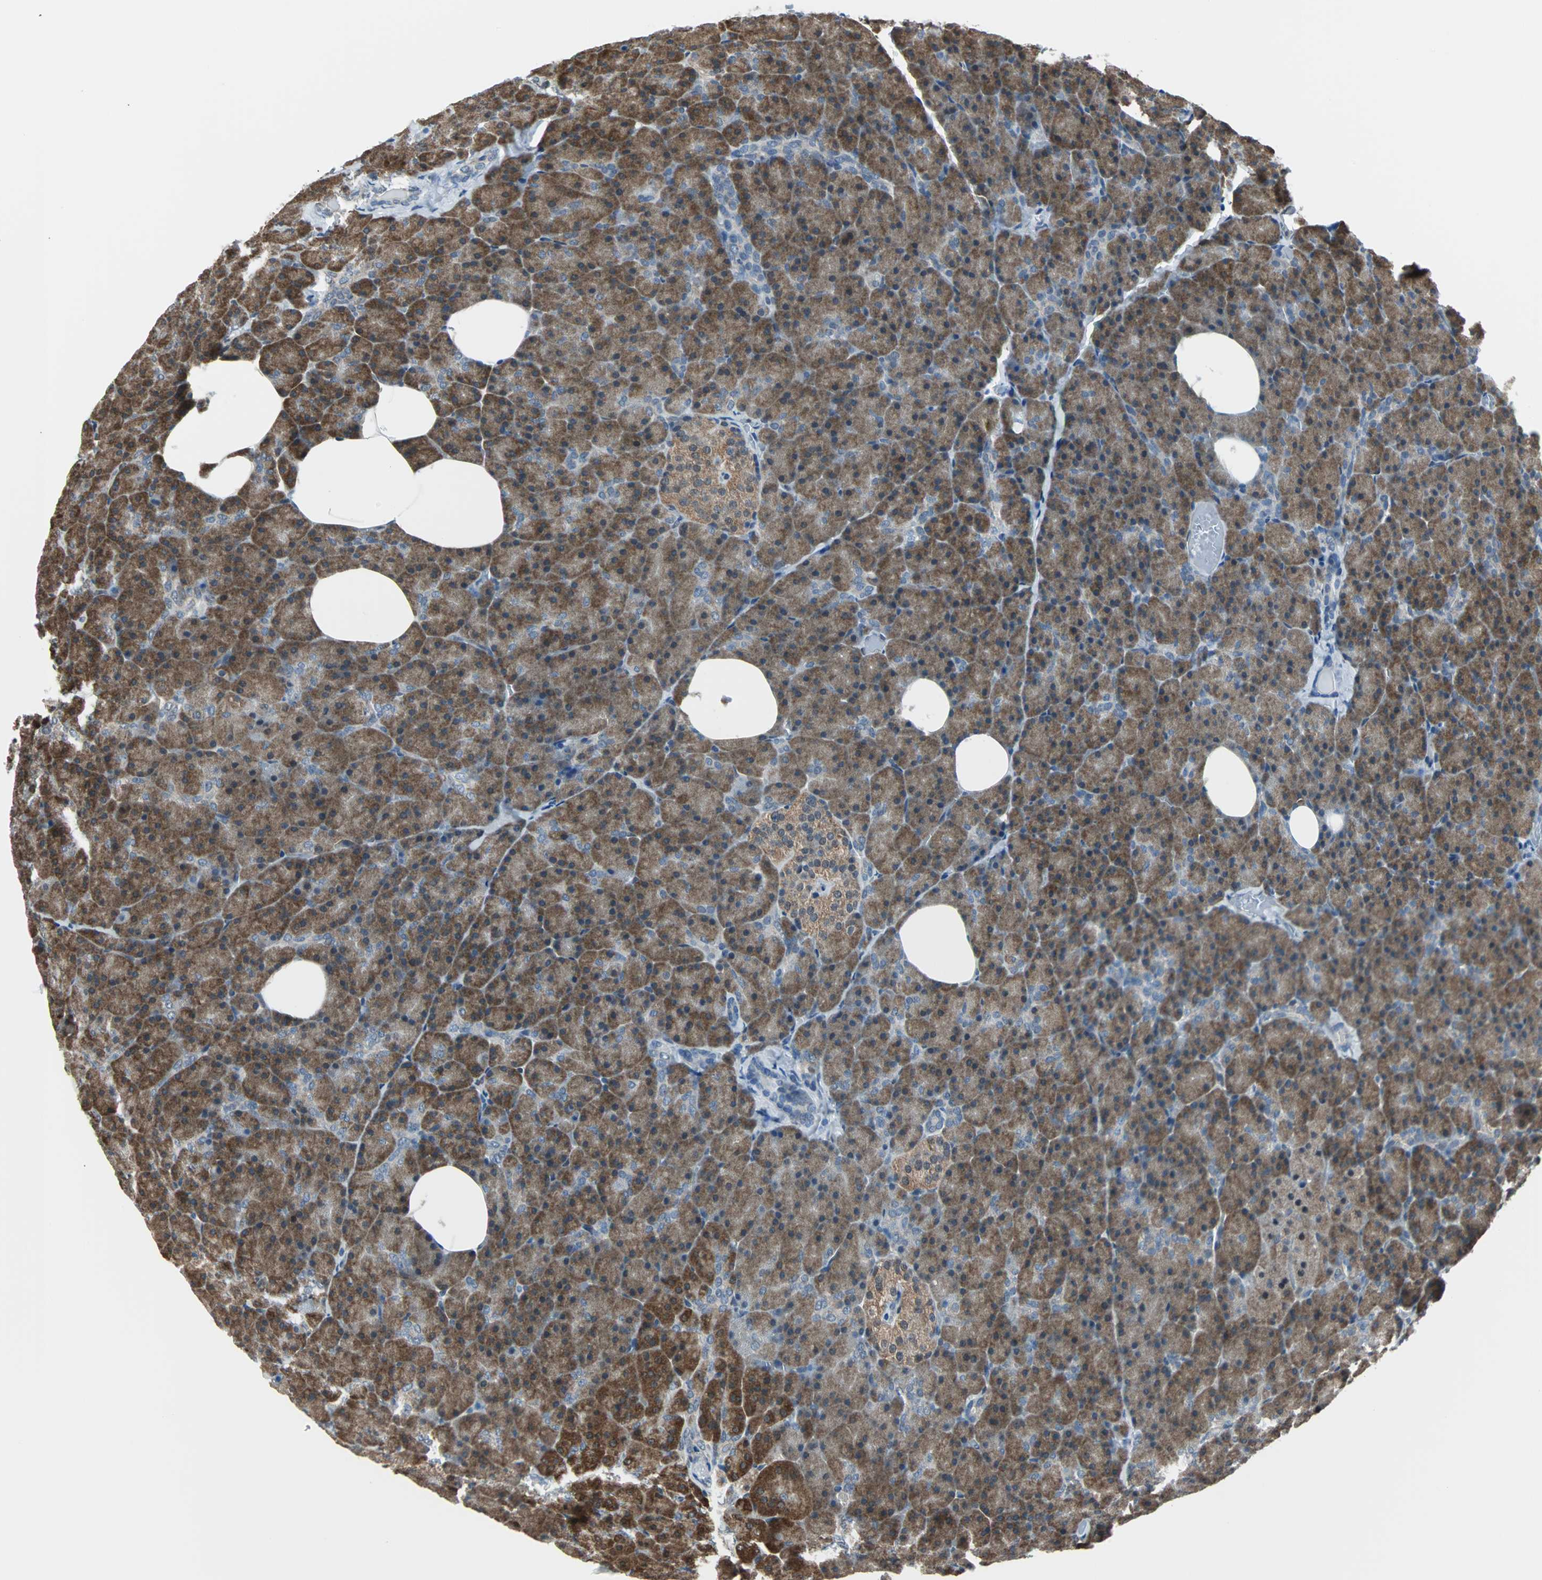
{"staining": {"intensity": "moderate", "quantity": ">75%", "location": "cytoplasmic/membranous"}, "tissue": "pancreas", "cell_type": "Exocrine glandular cells", "image_type": "normal", "snomed": [{"axis": "morphology", "description": "Normal tissue, NOS"}, {"axis": "topography", "description": "Pancreas"}], "caption": "Moderate cytoplasmic/membranous protein expression is appreciated in about >75% of exocrine glandular cells in pancreas. (DAB (3,3'-diaminobenzidine) = brown stain, brightfield microscopy at high magnification).", "gene": "VCP", "patient": {"sex": "female", "age": 35}}